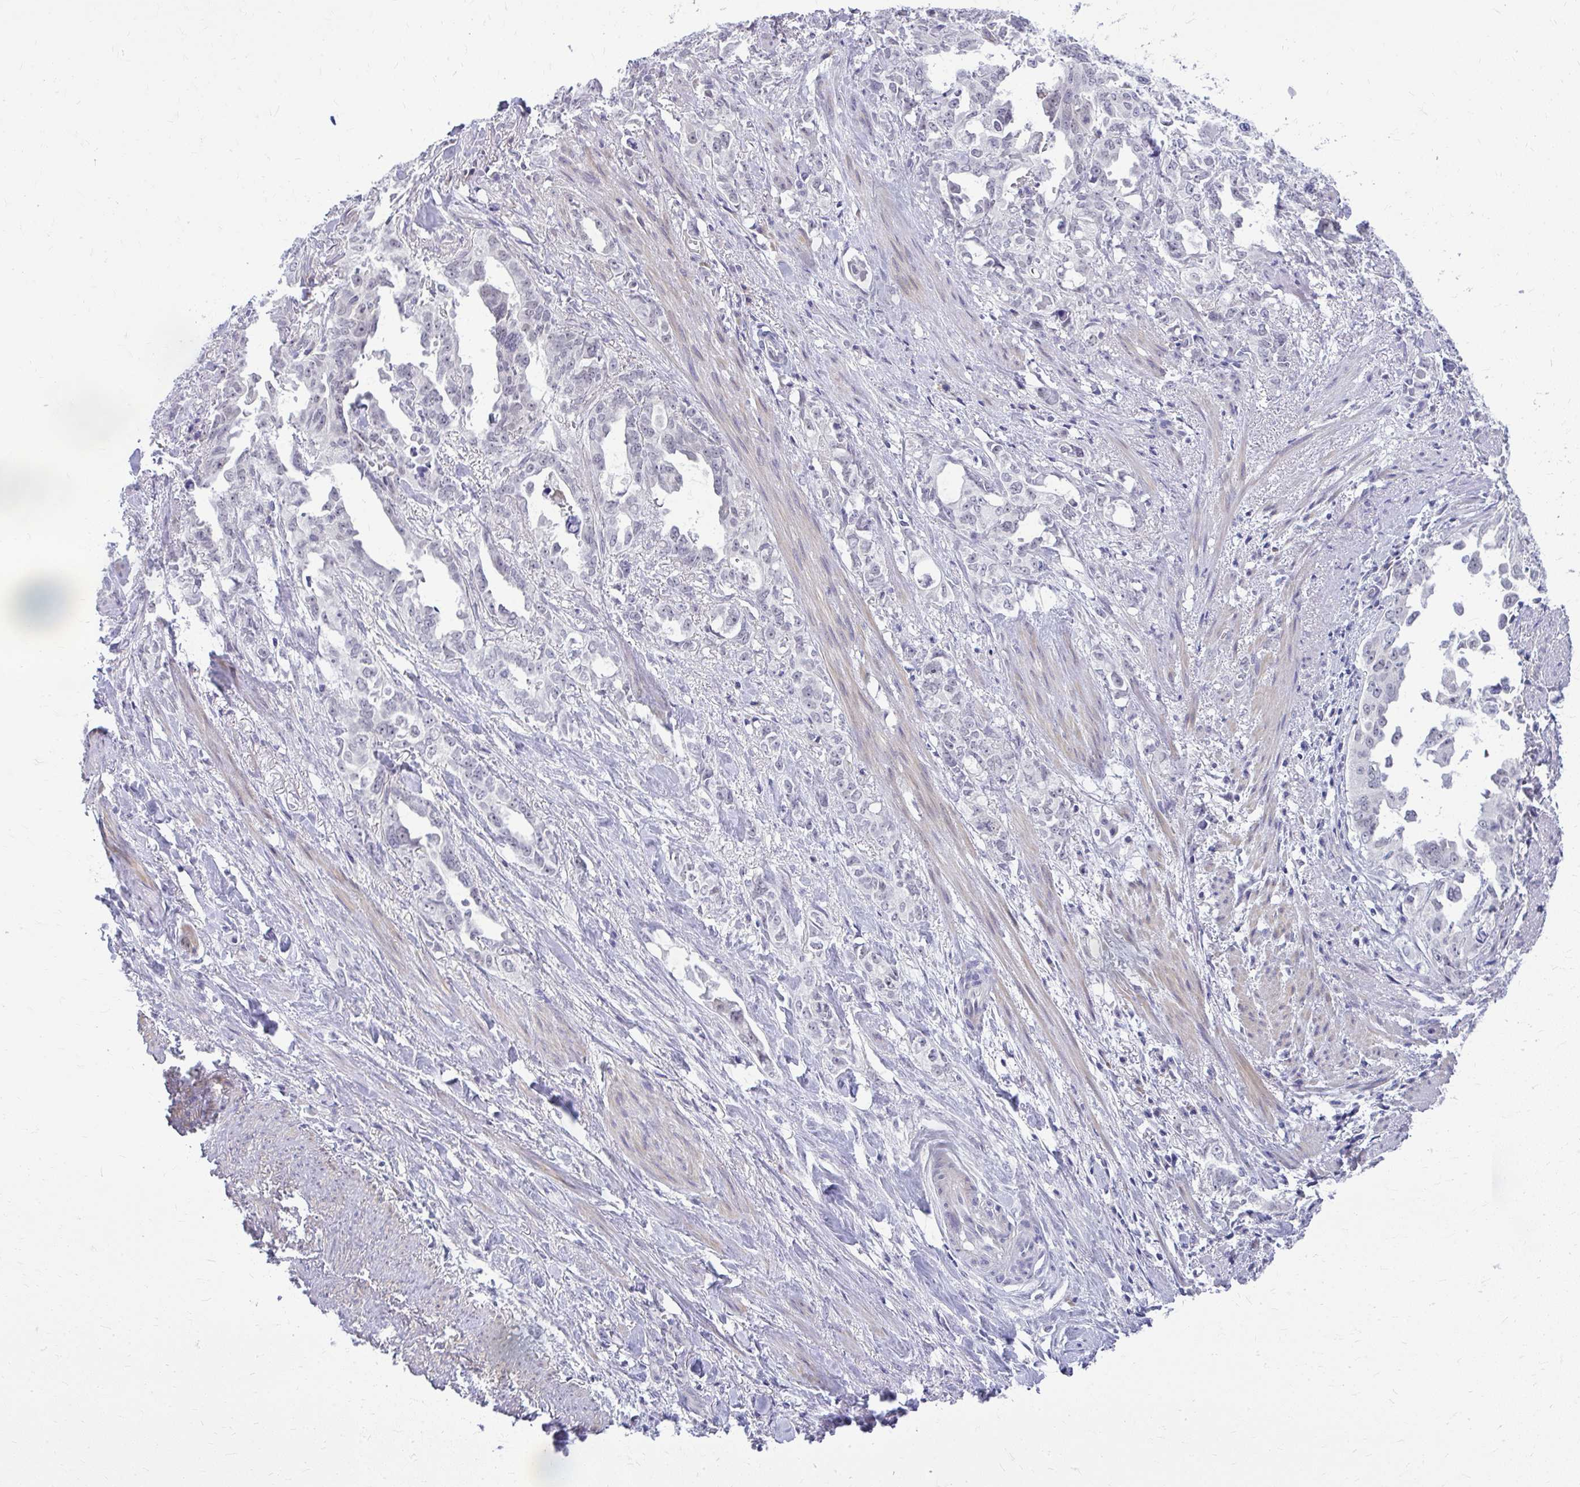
{"staining": {"intensity": "negative", "quantity": "none", "location": "none"}, "tissue": "endometrial cancer", "cell_type": "Tumor cells", "image_type": "cancer", "snomed": [{"axis": "morphology", "description": "Adenocarcinoma, NOS"}, {"axis": "topography", "description": "Endometrium"}], "caption": "DAB (3,3'-diaminobenzidine) immunohistochemical staining of human adenocarcinoma (endometrial) shows no significant staining in tumor cells.", "gene": "TEX33", "patient": {"sex": "female", "age": 65}}